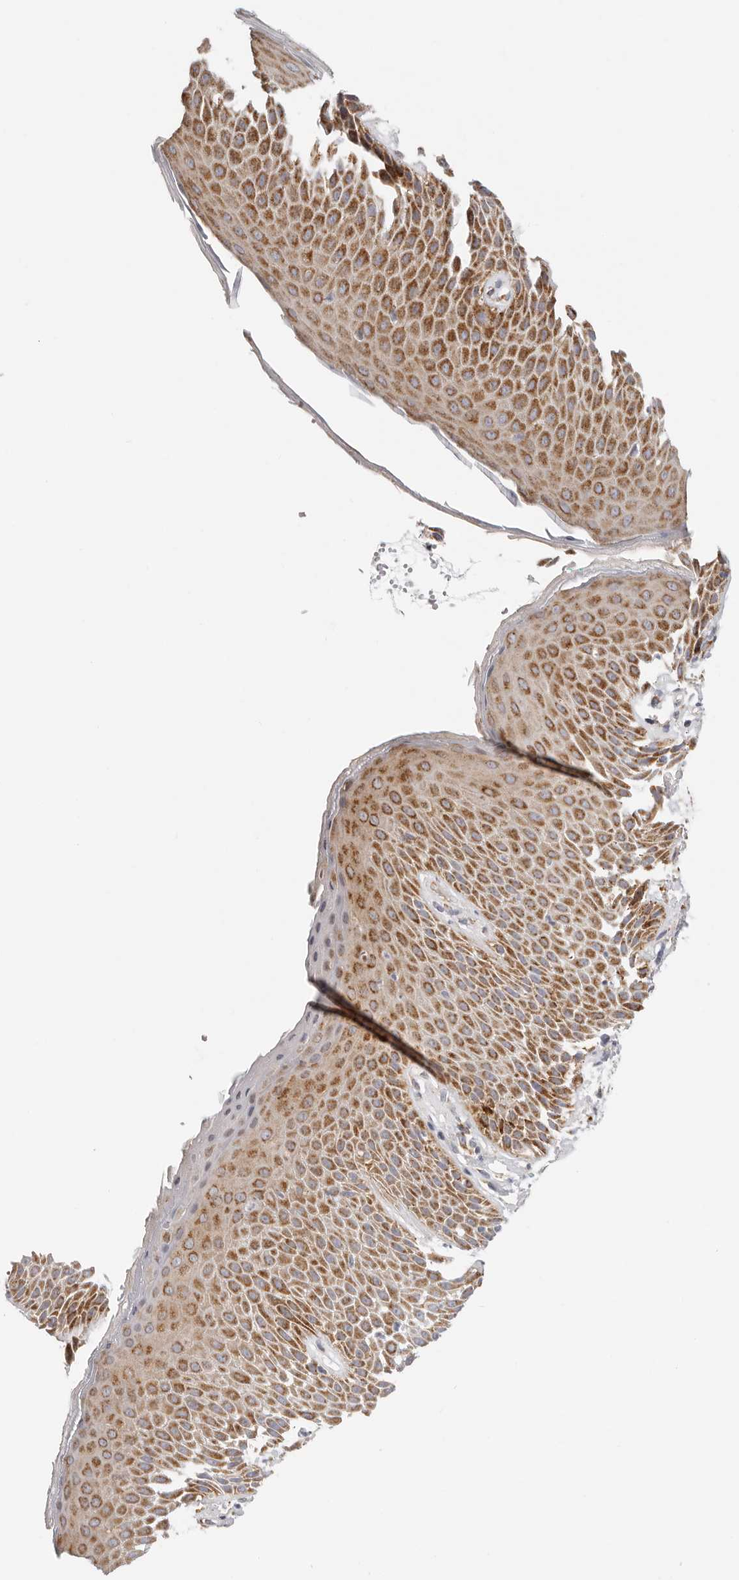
{"staining": {"intensity": "moderate", "quantity": "25%-75%", "location": "cytoplasmic/membranous"}, "tissue": "skin", "cell_type": "Epidermal cells", "image_type": "normal", "snomed": [{"axis": "morphology", "description": "Normal tissue, NOS"}, {"axis": "topography", "description": "Anal"}], "caption": "Skin was stained to show a protein in brown. There is medium levels of moderate cytoplasmic/membranous expression in about 25%-75% of epidermal cells. Using DAB (3,3'-diaminobenzidine) (brown) and hematoxylin (blue) stains, captured at high magnification using brightfield microscopy.", "gene": "AFDN", "patient": {"sex": "male", "age": 74}}